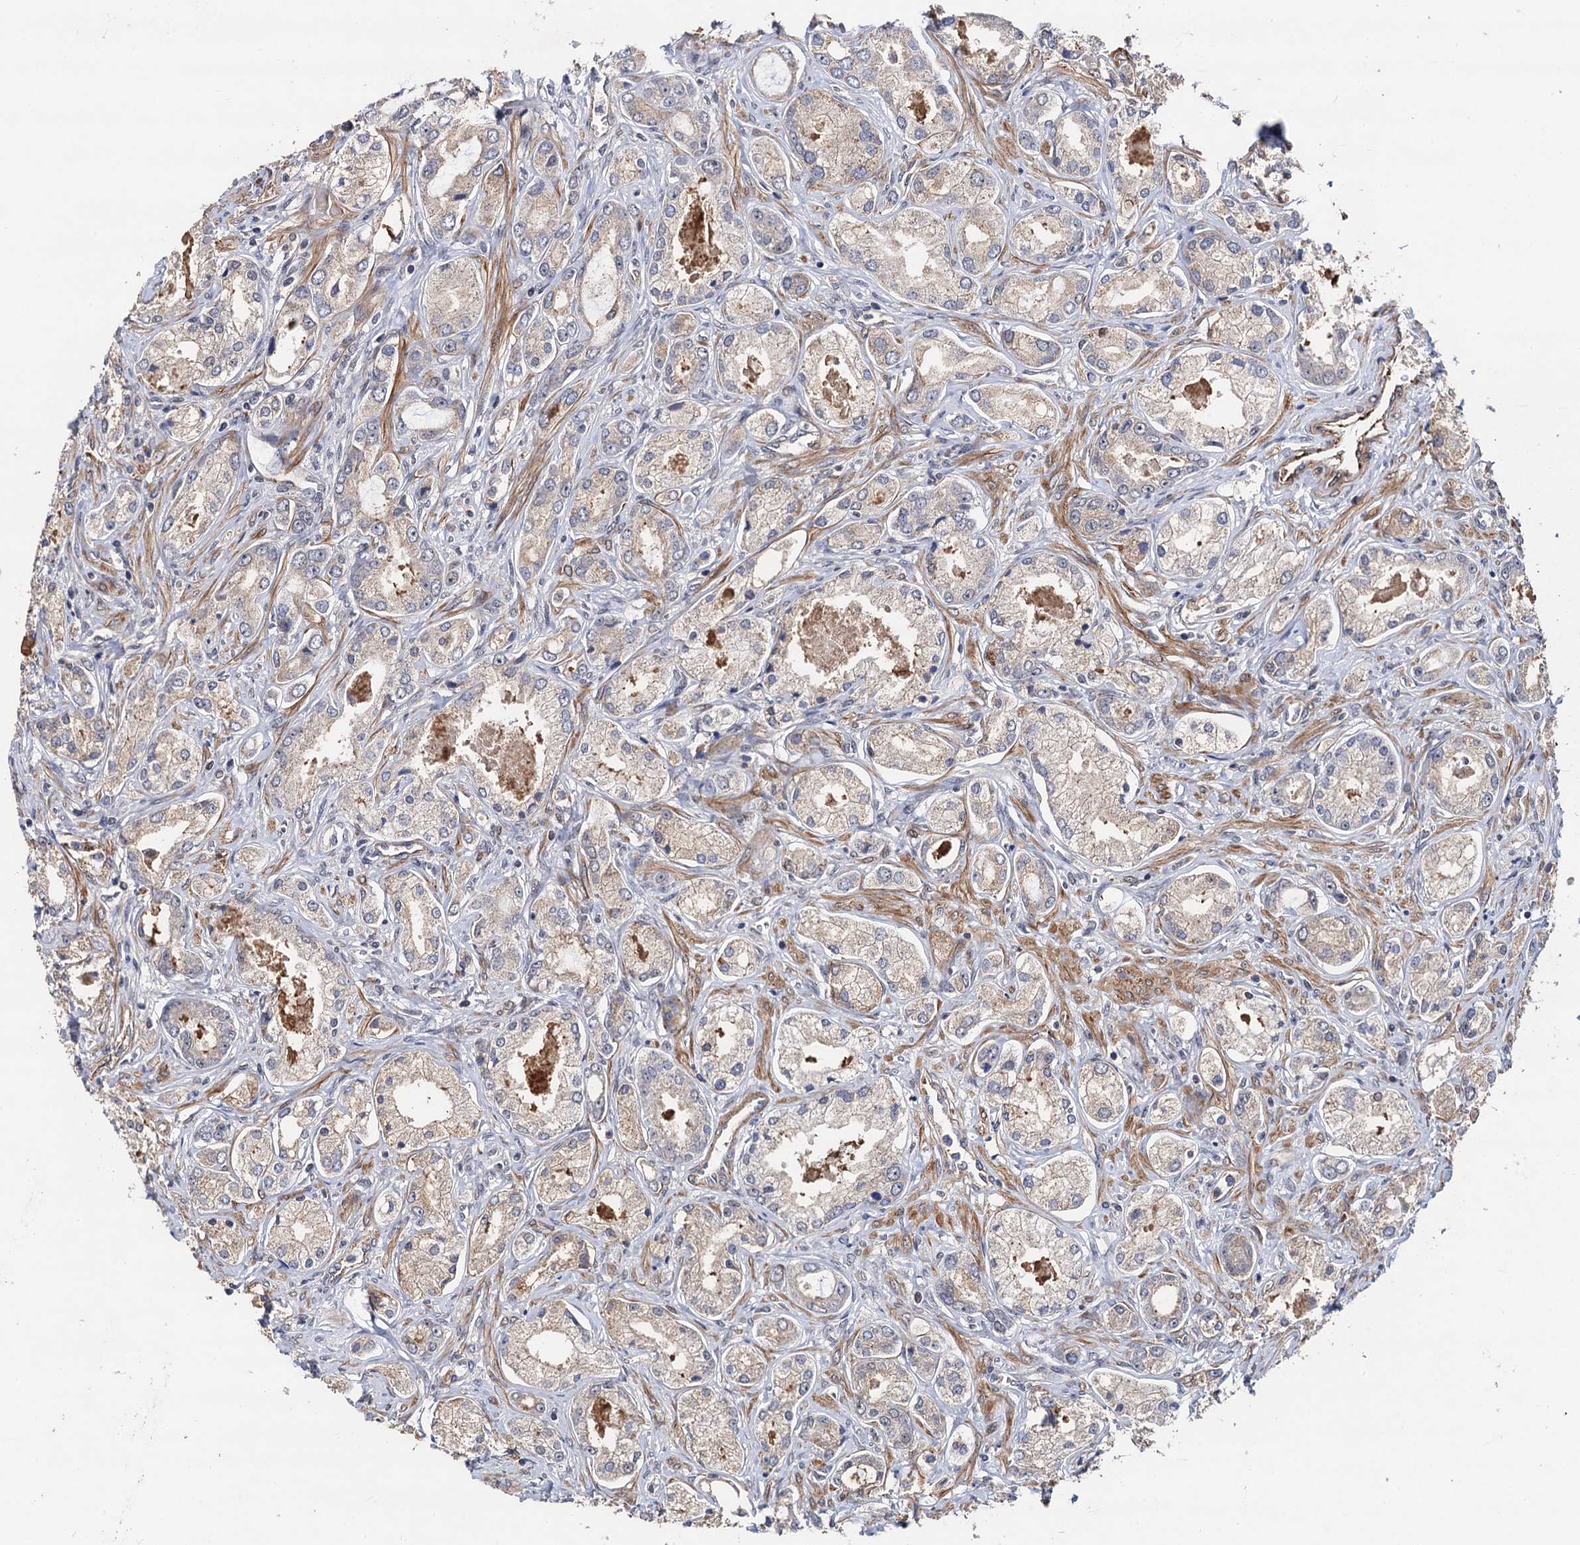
{"staining": {"intensity": "negative", "quantity": "none", "location": "none"}, "tissue": "prostate cancer", "cell_type": "Tumor cells", "image_type": "cancer", "snomed": [{"axis": "morphology", "description": "Adenocarcinoma, Low grade"}, {"axis": "topography", "description": "Prostate"}], "caption": "DAB (3,3'-diaminobenzidine) immunohistochemical staining of adenocarcinoma (low-grade) (prostate) exhibits no significant positivity in tumor cells. (Brightfield microscopy of DAB IHC at high magnification).", "gene": "PPTC7", "patient": {"sex": "male", "age": 68}}